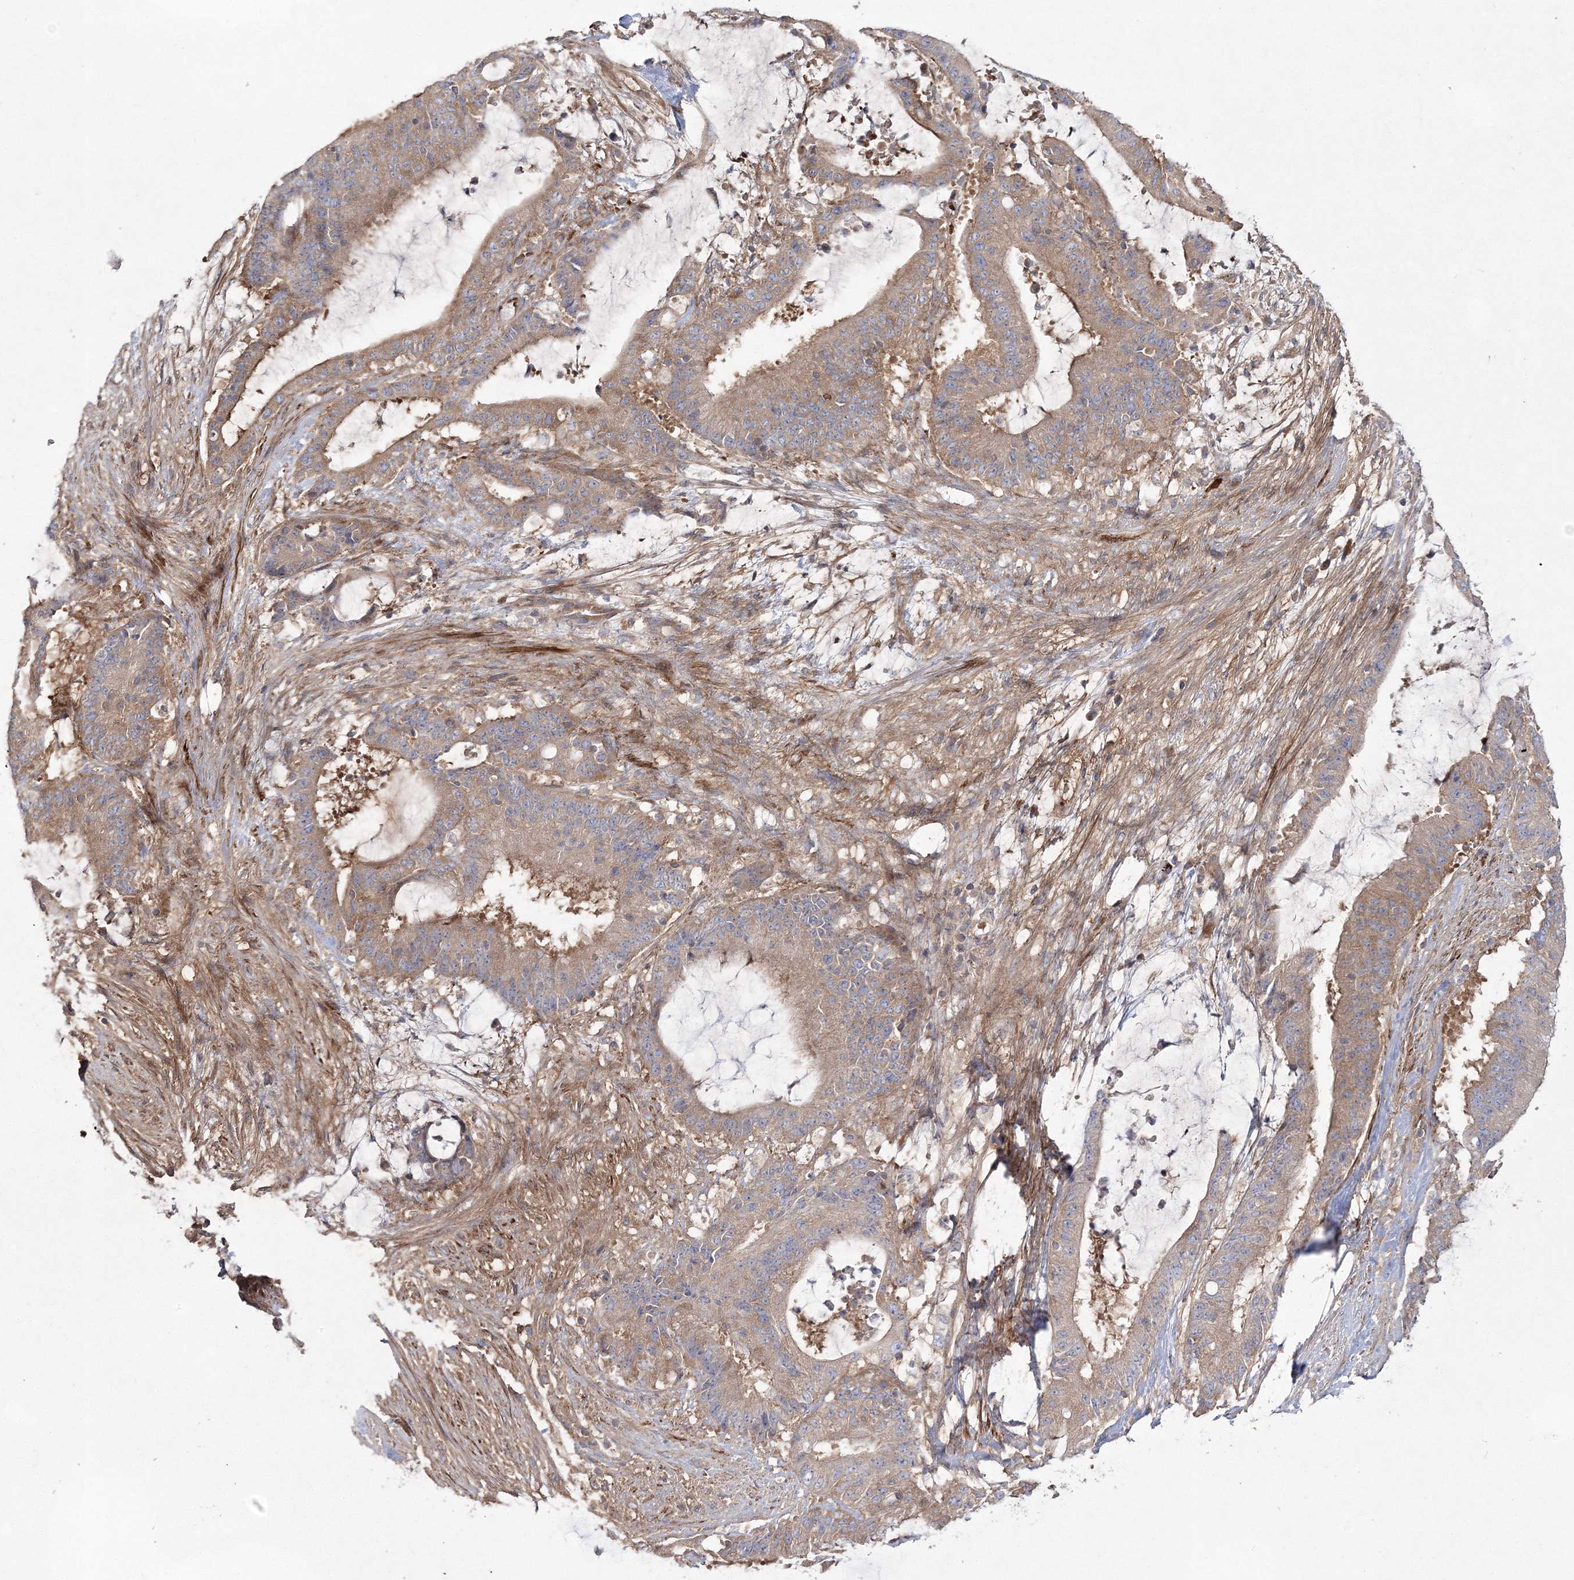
{"staining": {"intensity": "weak", "quantity": ">75%", "location": "cytoplasmic/membranous"}, "tissue": "liver cancer", "cell_type": "Tumor cells", "image_type": "cancer", "snomed": [{"axis": "morphology", "description": "Normal tissue, NOS"}, {"axis": "morphology", "description": "Cholangiocarcinoma"}, {"axis": "topography", "description": "Liver"}, {"axis": "topography", "description": "Peripheral nerve tissue"}], "caption": "Protein staining demonstrates weak cytoplasmic/membranous expression in approximately >75% of tumor cells in liver cholangiocarcinoma.", "gene": "ZSWIM6", "patient": {"sex": "female", "age": 73}}